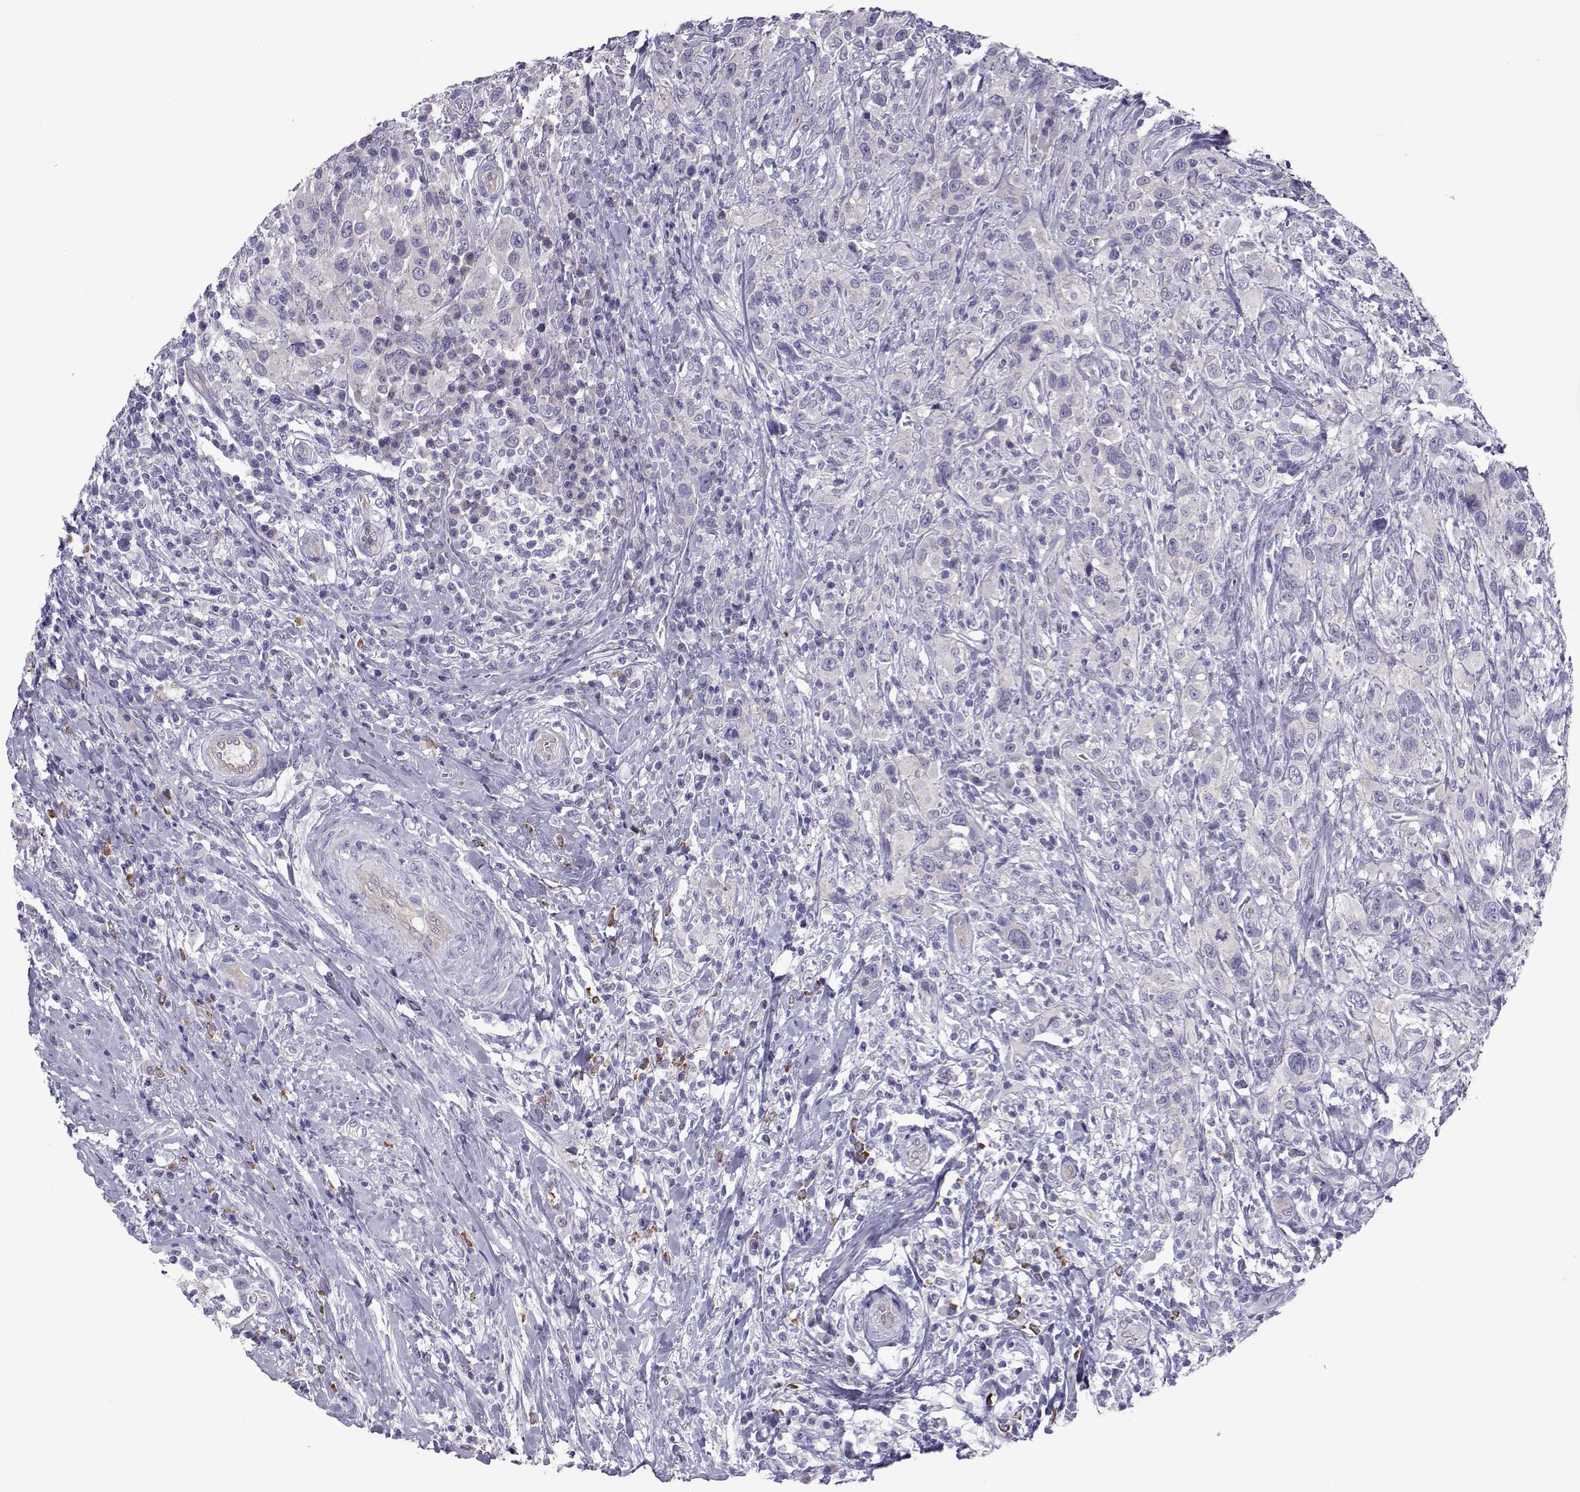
{"staining": {"intensity": "negative", "quantity": "none", "location": "none"}, "tissue": "urothelial cancer", "cell_type": "Tumor cells", "image_type": "cancer", "snomed": [{"axis": "morphology", "description": "Urothelial carcinoma, NOS"}, {"axis": "morphology", "description": "Urothelial carcinoma, High grade"}, {"axis": "topography", "description": "Urinary bladder"}], "caption": "This photomicrograph is of urothelial cancer stained with IHC to label a protein in brown with the nuclei are counter-stained blue. There is no expression in tumor cells.", "gene": "COL22A1", "patient": {"sex": "female", "age": 64}}